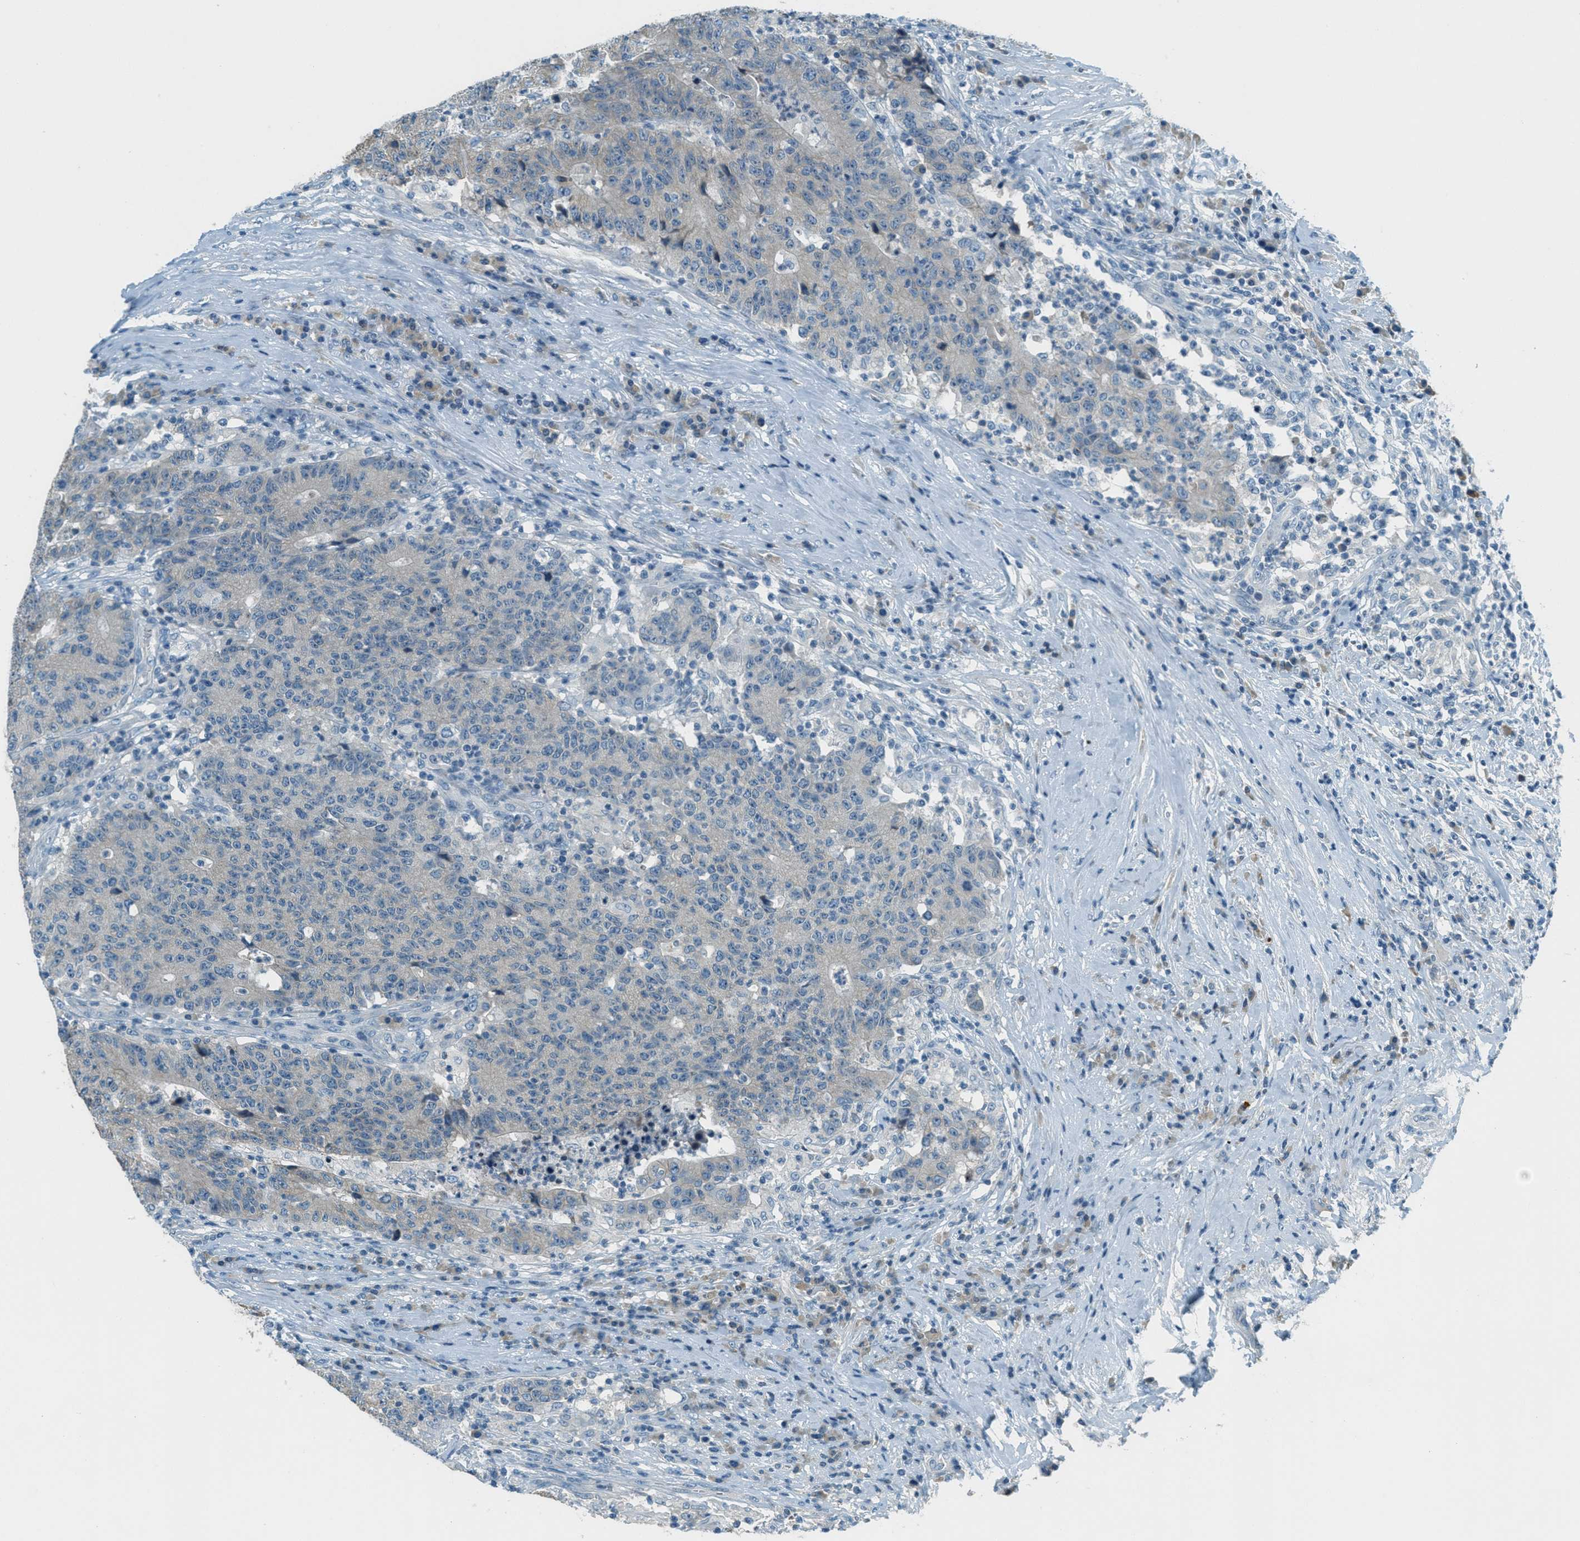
{"staining": {"intensity": "weak", "quantity": "<25%", "location": "cytoplasmic/membranous"}, "tissue": "colorectal cancer", "cell_type": "Tumor cells", "image_type": "cancer", "snomed": [{"axis": "morphology", "description": "Normal tissue, NOS"}, {"axis": "morphology", "description": "Adenocarcinoma, NOS"}, {"axis": "topography", "description": "Colon"}], "caption": "IHC image of neoplastic tissue: colorectal cancer stained with DAB exhibits no significant protein positivity in tumor cells.", "gene": "MSLN", "patient": {"sex": "female", "age": 75}}